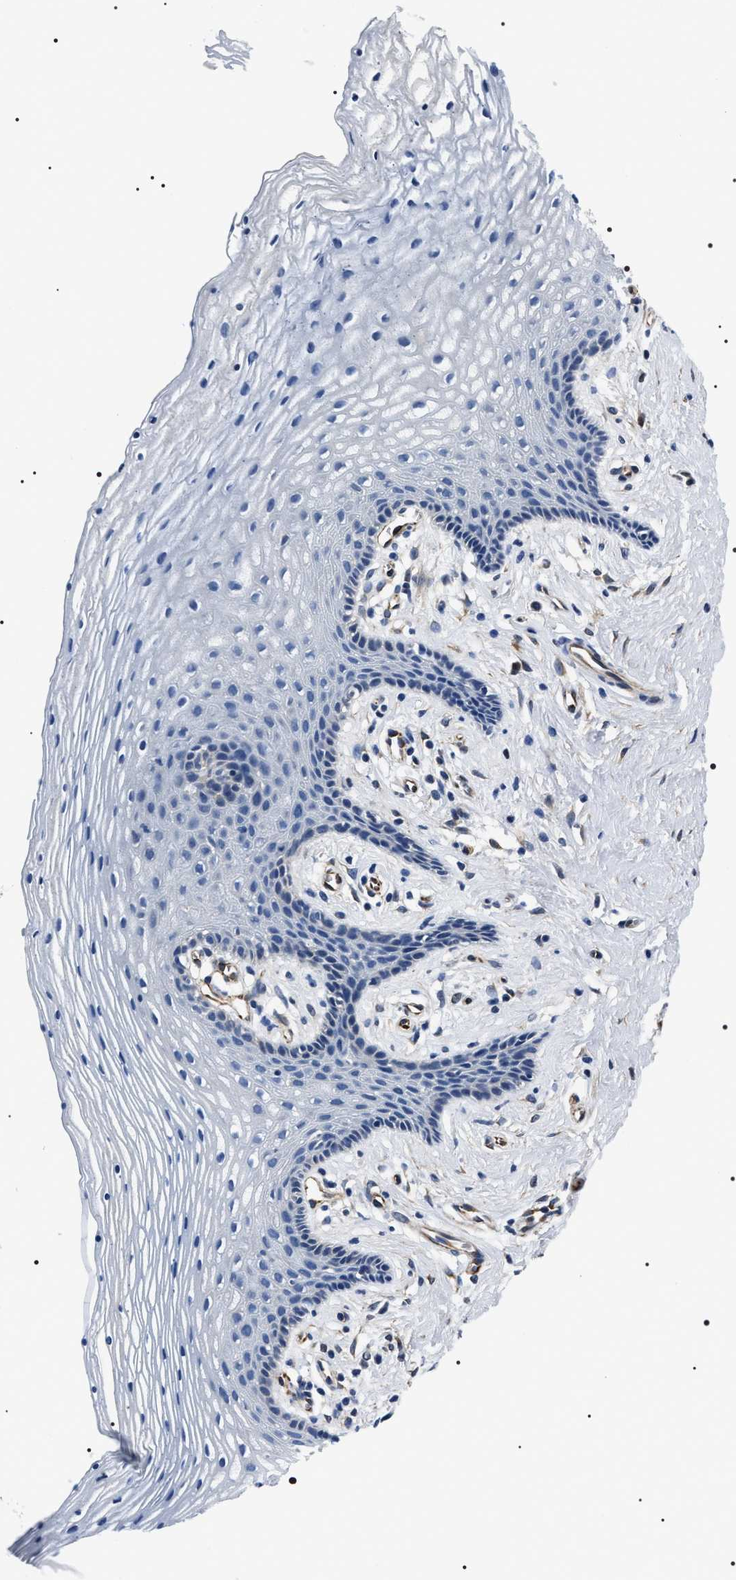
{"staining": {"intensity": "negative", "quantity": "none", "location": "none"}, "tissue": "vagina", "cell_type": "Squamous epithelial cells", "image_type": "normal", "snomed": [{"axis": "morphology", "description": "Normal tissue, NOS"}, {"axis": "topography", "description": "Vagina"}], "caption": "IHC histopathology image of unremarkable vagina stained for a protein (brown), which shows no positivity in squamous epithelial cells.", "gene": "BAG2", "patient": {"sex": "female", "age": 32}}